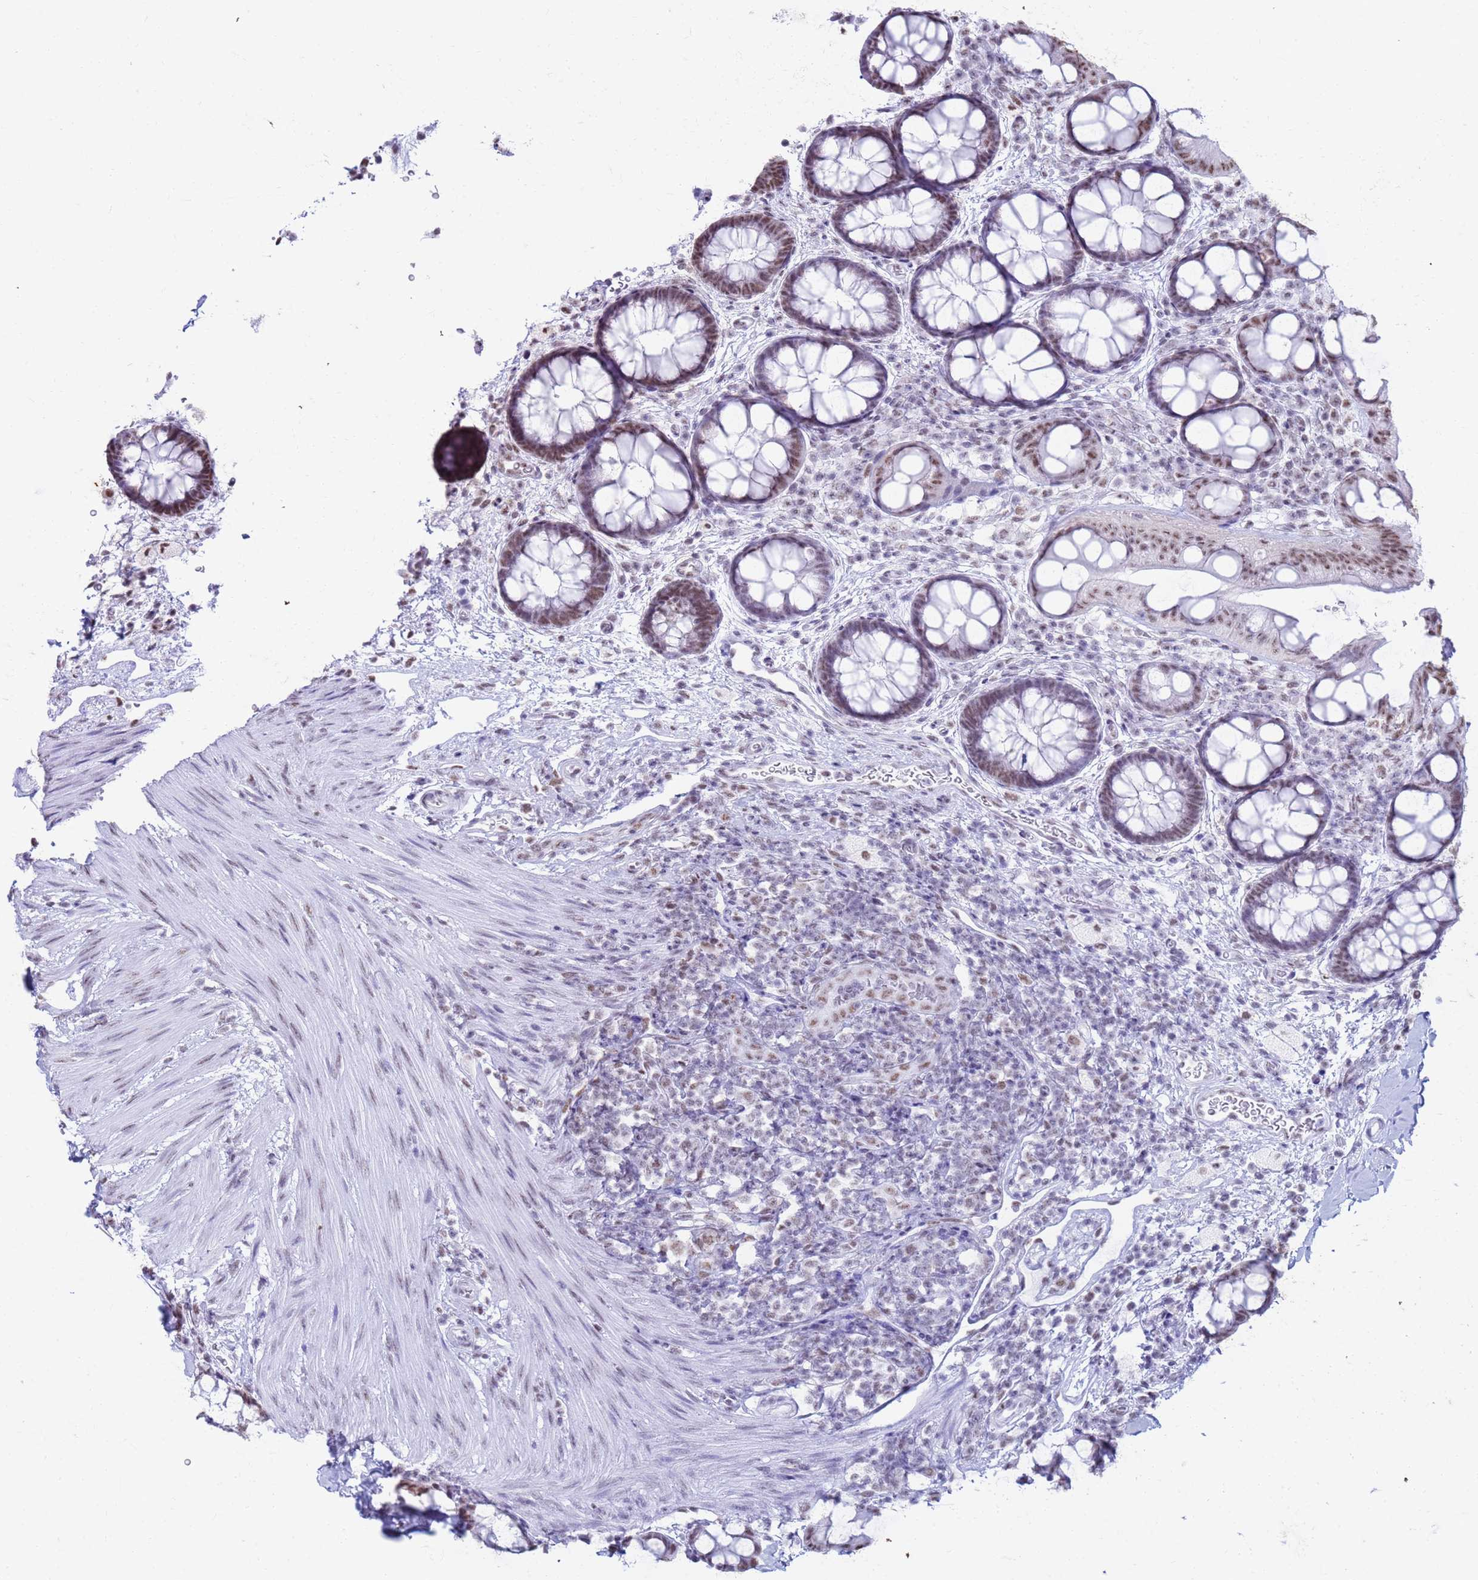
{"staining": {"intensity": "moderate", "quantity": ">75%", "location": "nuclear"}, "tissue": "rectum", "cell_type": "Glandular cells", "image_type": "normal", "snomed": [{"axis": "morphology", "description": "Normal tissue, NOS"}, {"axis": "topography", "description": "Rectum"}, {"axis": "topography", "description": "Peripheral nerve tissue"}], "caption": "Protein staining of benign rectum demonstrates moderate nuclear staining in about >75% of glandular cells.", "gene": "FAM170B", "patient": {"sex": "female", "age": 69}}